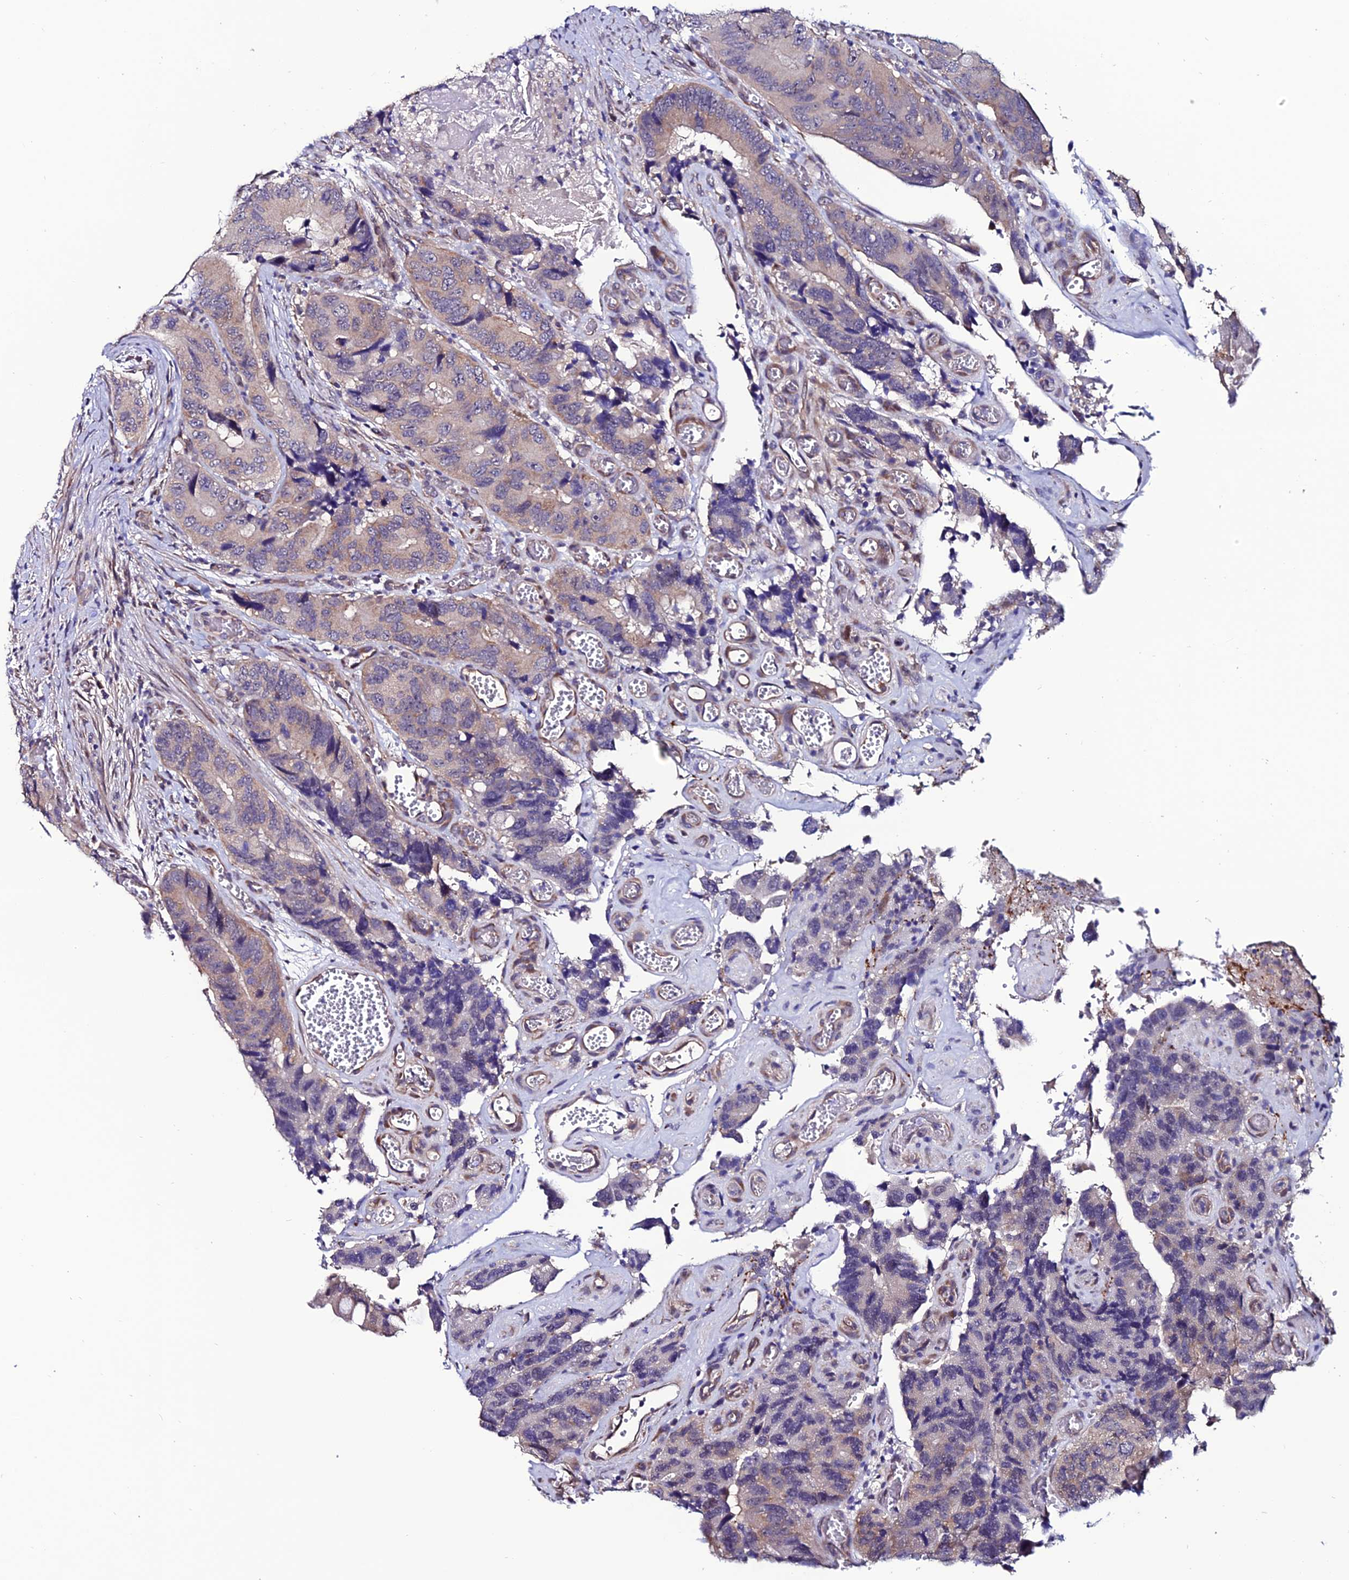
{"staining": {"intensity": "weak", "quantity": "25%-75%", "location": "cytoplasmic/membranous"}, "tissue": "colorectal cancer", "cell_type": "Tumor cells", "image_type": "cancer", "snomed": [{"axis": "morphology", "description": "Adenocarcinoma, NOS"}, {"axis": "topography", "description": "Colon"}], "caption": "An image showing weak cytoplasmic/membranous expression in about 25%-75% of tumor cells in colorectal adenocarcinoma, as visualized by brown immunohistochemical staining.", "gene": "FZD8", "patient": {"sex": "male", "age": 84}}